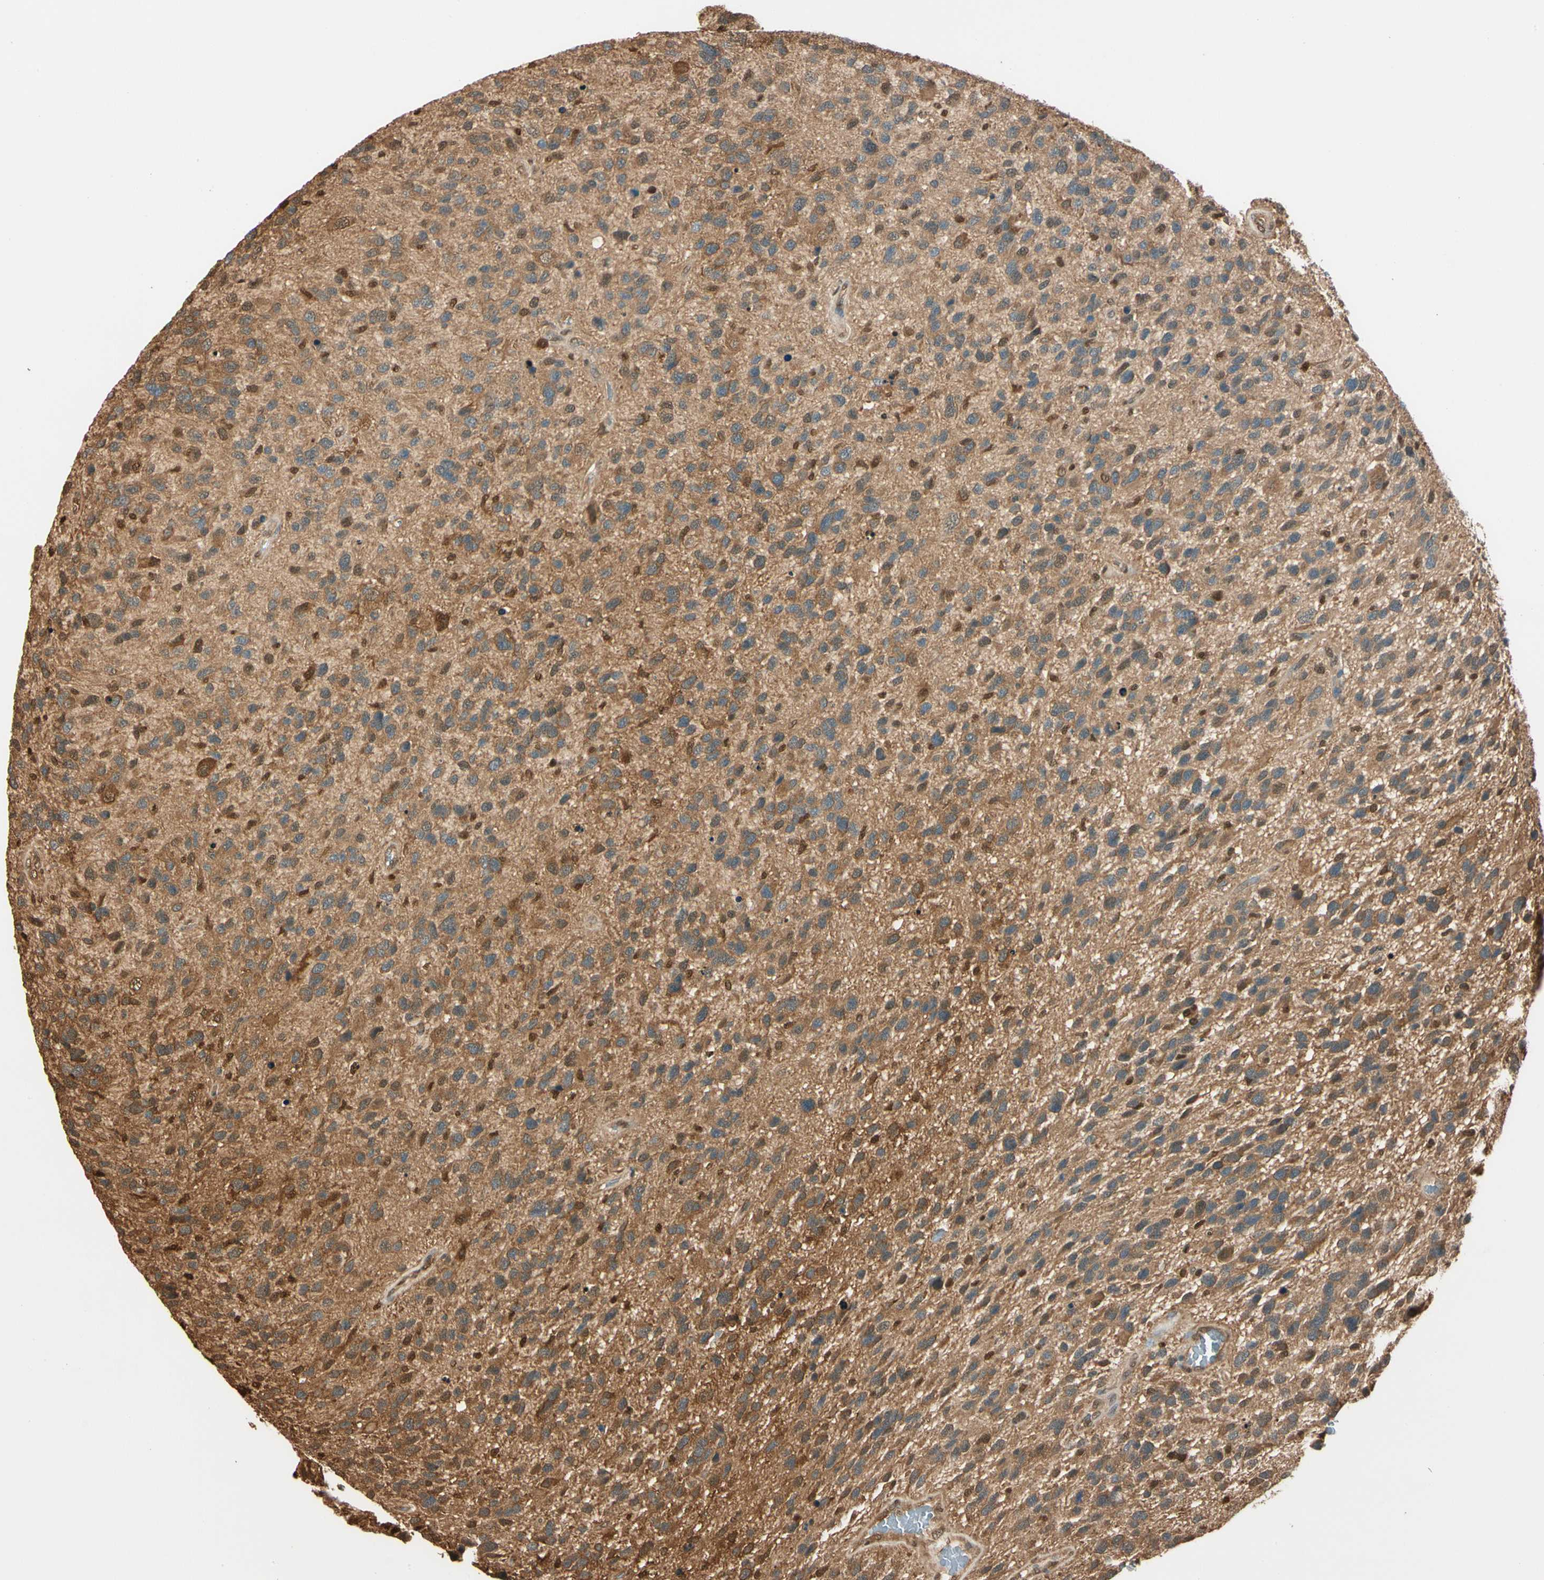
{"staining": {"intensity": "moderate", "quantity": ">75%", "location": "cytoplasmic/membranous,nuclear"}, "tissue": "glioma", "cell_type": "Tumor cells", "image_type": "cancer", "snomed": [{"axis": "morphology", "description": "Glioma, malignant, High grade"}, {"axis": "topography", "description": "Brain"}], "caption": "Immunohistochemical staining of human glioma reveals moderate cytoplasmic/membranous and nuclear protein expression in about >75% of tumor cells. (DAB (3,3'-diaminobenzidine) = brown stain, brightfield microscopy at high magnification).", "gene": "PNCK", "patient": {"sex": "female", "age": 58}}